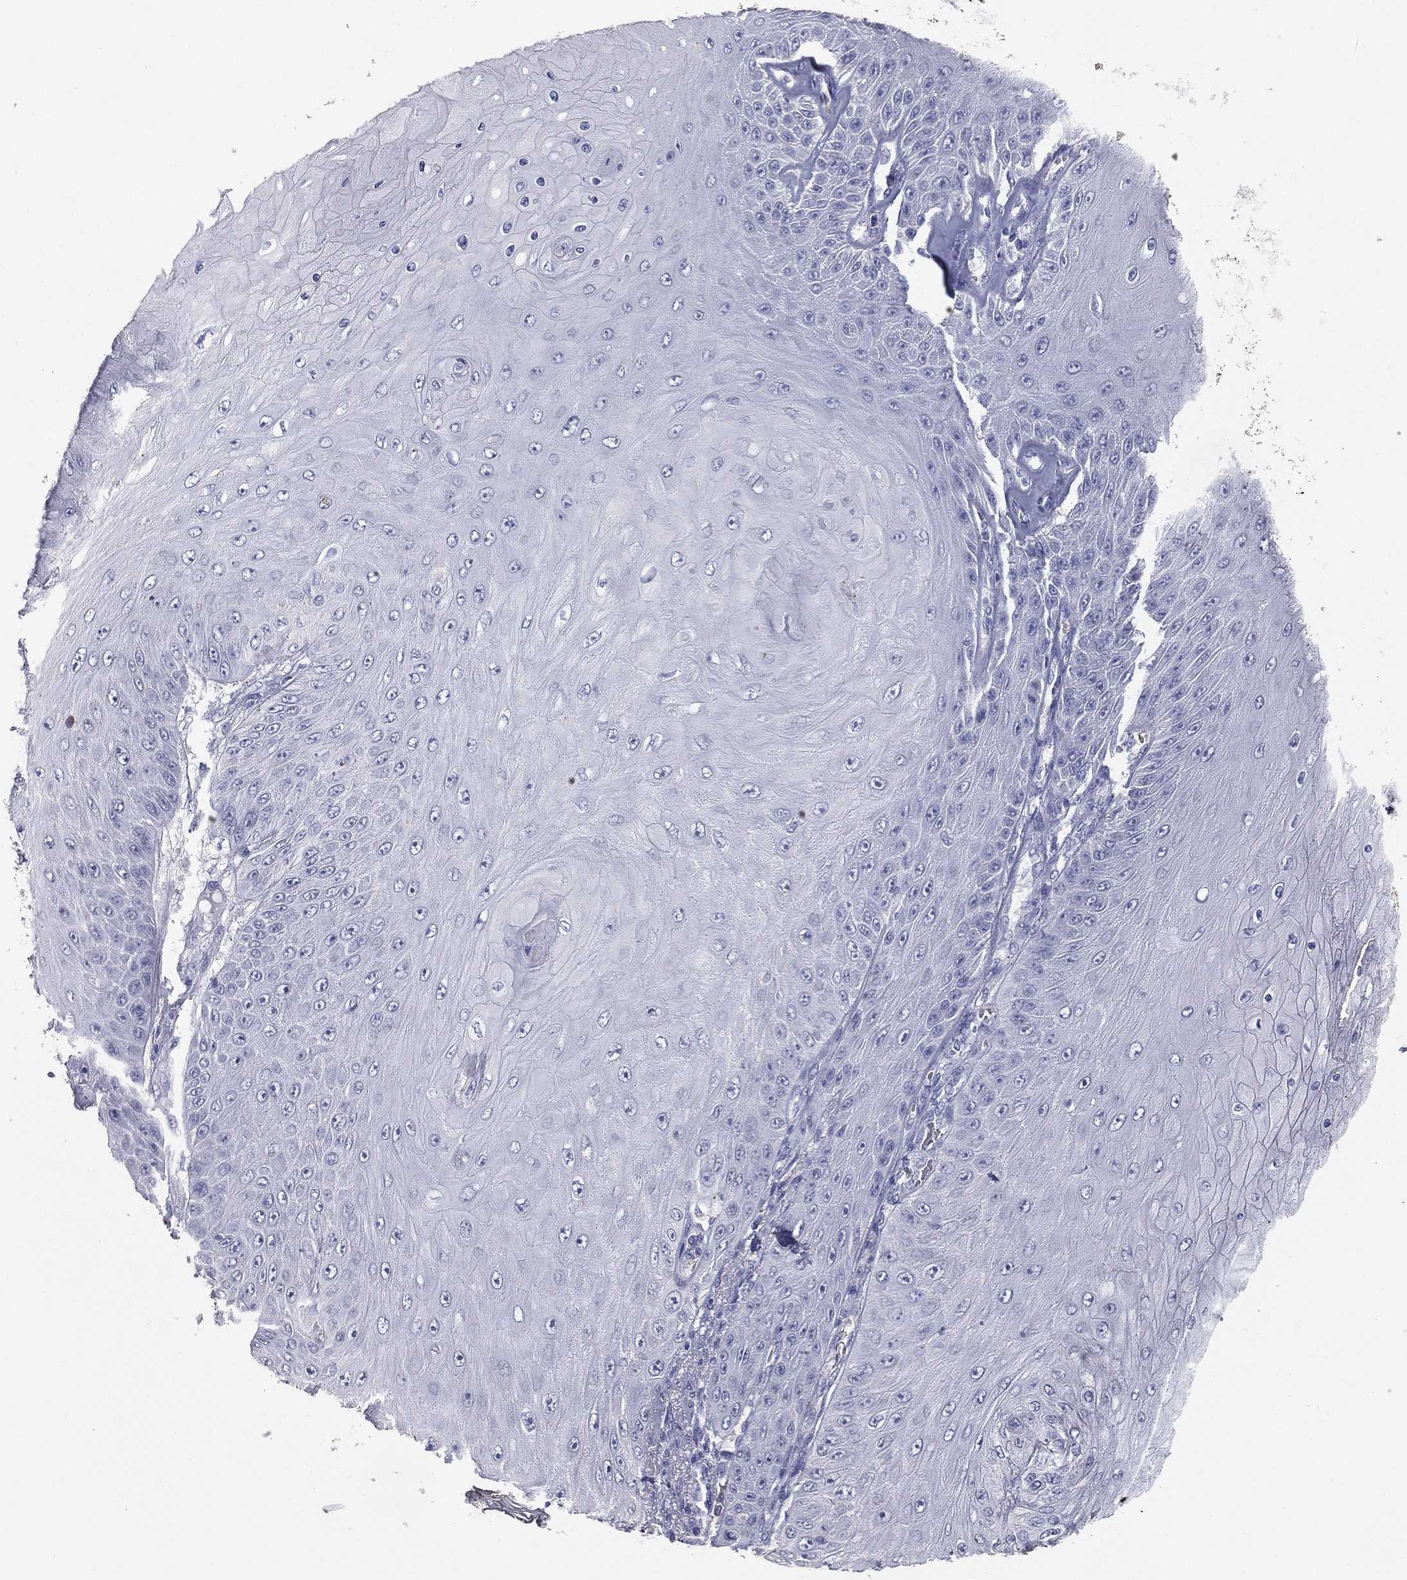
{"staining": {"intensity": "negative", "quantity": "none", "location": "none"}, "tissue": "skin cancer", "cell_type": "Tumor cells", "image_type": "cancer", "snomed": [{"axis": "morphology", "description": "Squamous cell carcinoma, NOS"}, {"axis": "topography", "description": "Skin"}], "caption": "Photomicrograph shows no protein expression in tumor cells of squamous cell carcinoma (skin) tissue. Nuclei are stained in blue.", "gene": "ESX1", "patient": {"sex": "male", "age": 62}}